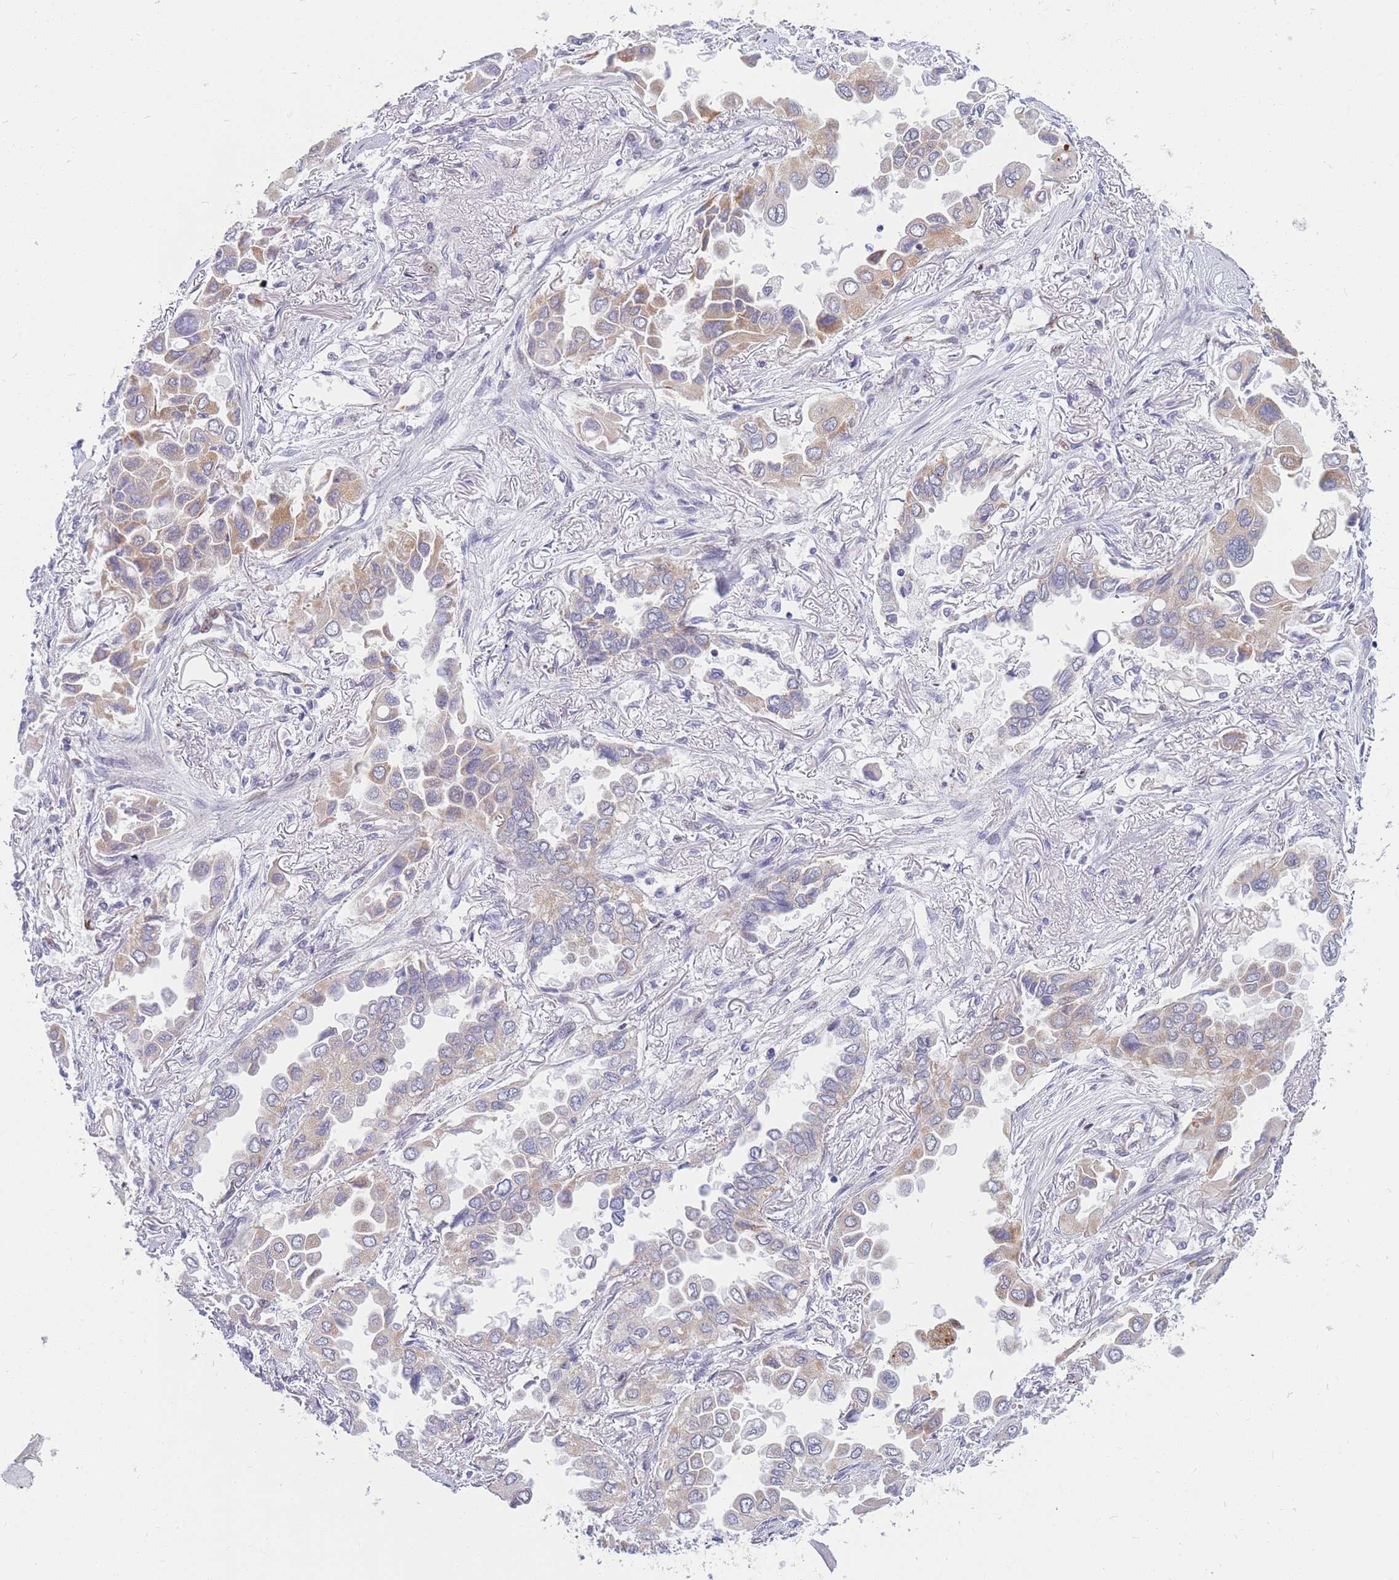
{"staining": {"intensity": "weak", "quantity": "<25%", "location": "cytoplasmic/membranous"}, "tissue": "lung cancer", "cell_type": "Tumor cells", "image_type": "cancer", "snomed": [{"axis": "morphology", "description": "Adenocarcinoma, NOS"}, {"axis": "topography", "description": "Lung"}], "caption": "The photomicrograph displays no significant positivity in tumor cells of lung cancer.", "gene": "MOB4", "patient": {"sex": "female", "age": 76}}